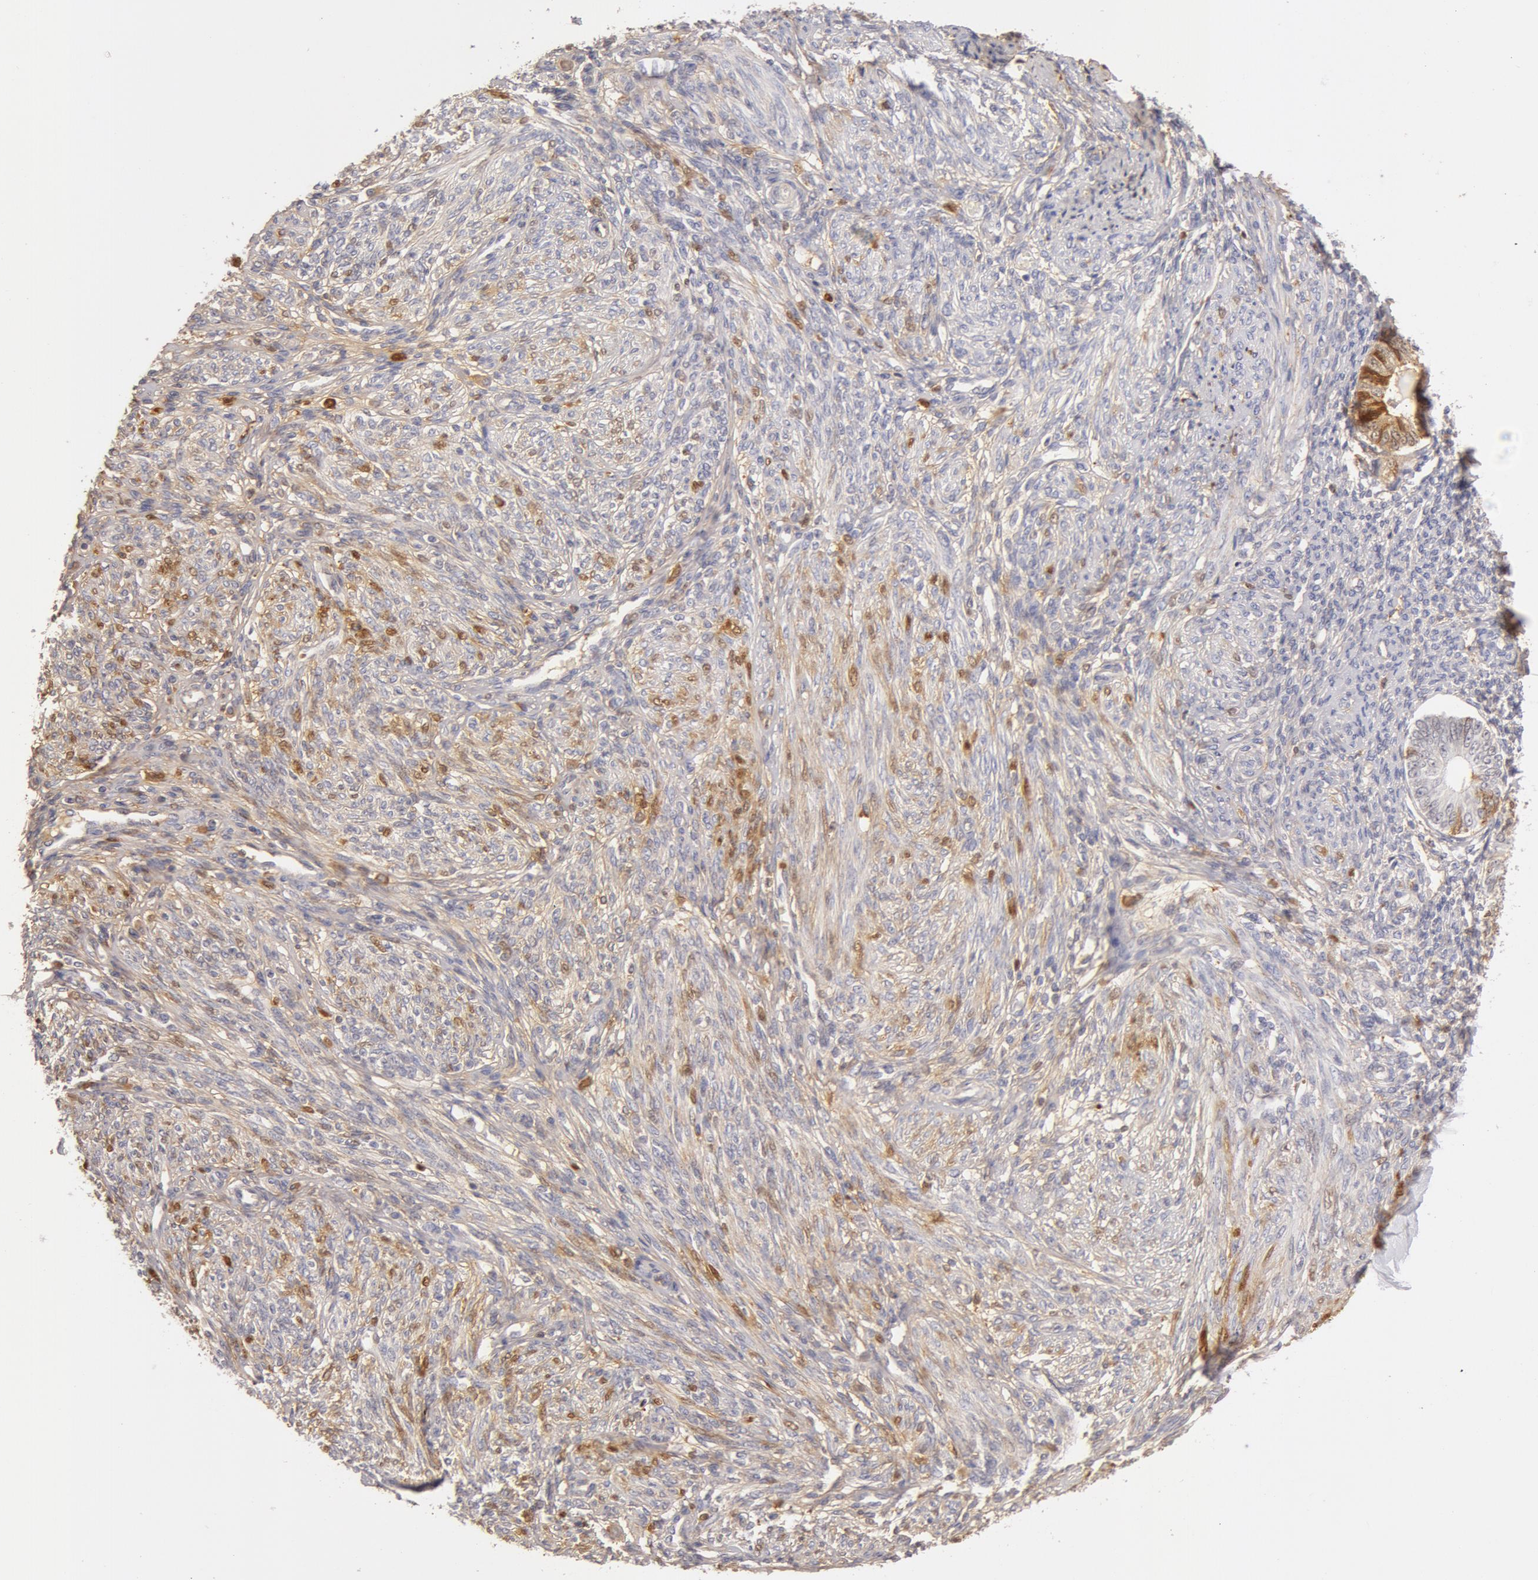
{"staining": {"intensity": "negative", "quantity": "none", "location": "none"}, "tissue": "endometrium", "cell_type": "Cells in endometrial stroma", "image_type": "normal", "snomed": [{"axis": "morphology", "description": "Normal tissue, NOS"}, {"axis": "topography", "description": "Endometrium"}], "caption": "IHC histopathology image of unremarkable human endometrium stained for a protein (brown), which demonstrates no positivity in cells in endometrial stroma. Brightfield microscopy of immunohistochemistry (IHC) stained with DAB (3,3'-diaminobenzidine) (brown) and hematoxylin (blue), captured at high magnification.", "gene": "AHSG", "patient": {"sex": "female", "age": 82}}